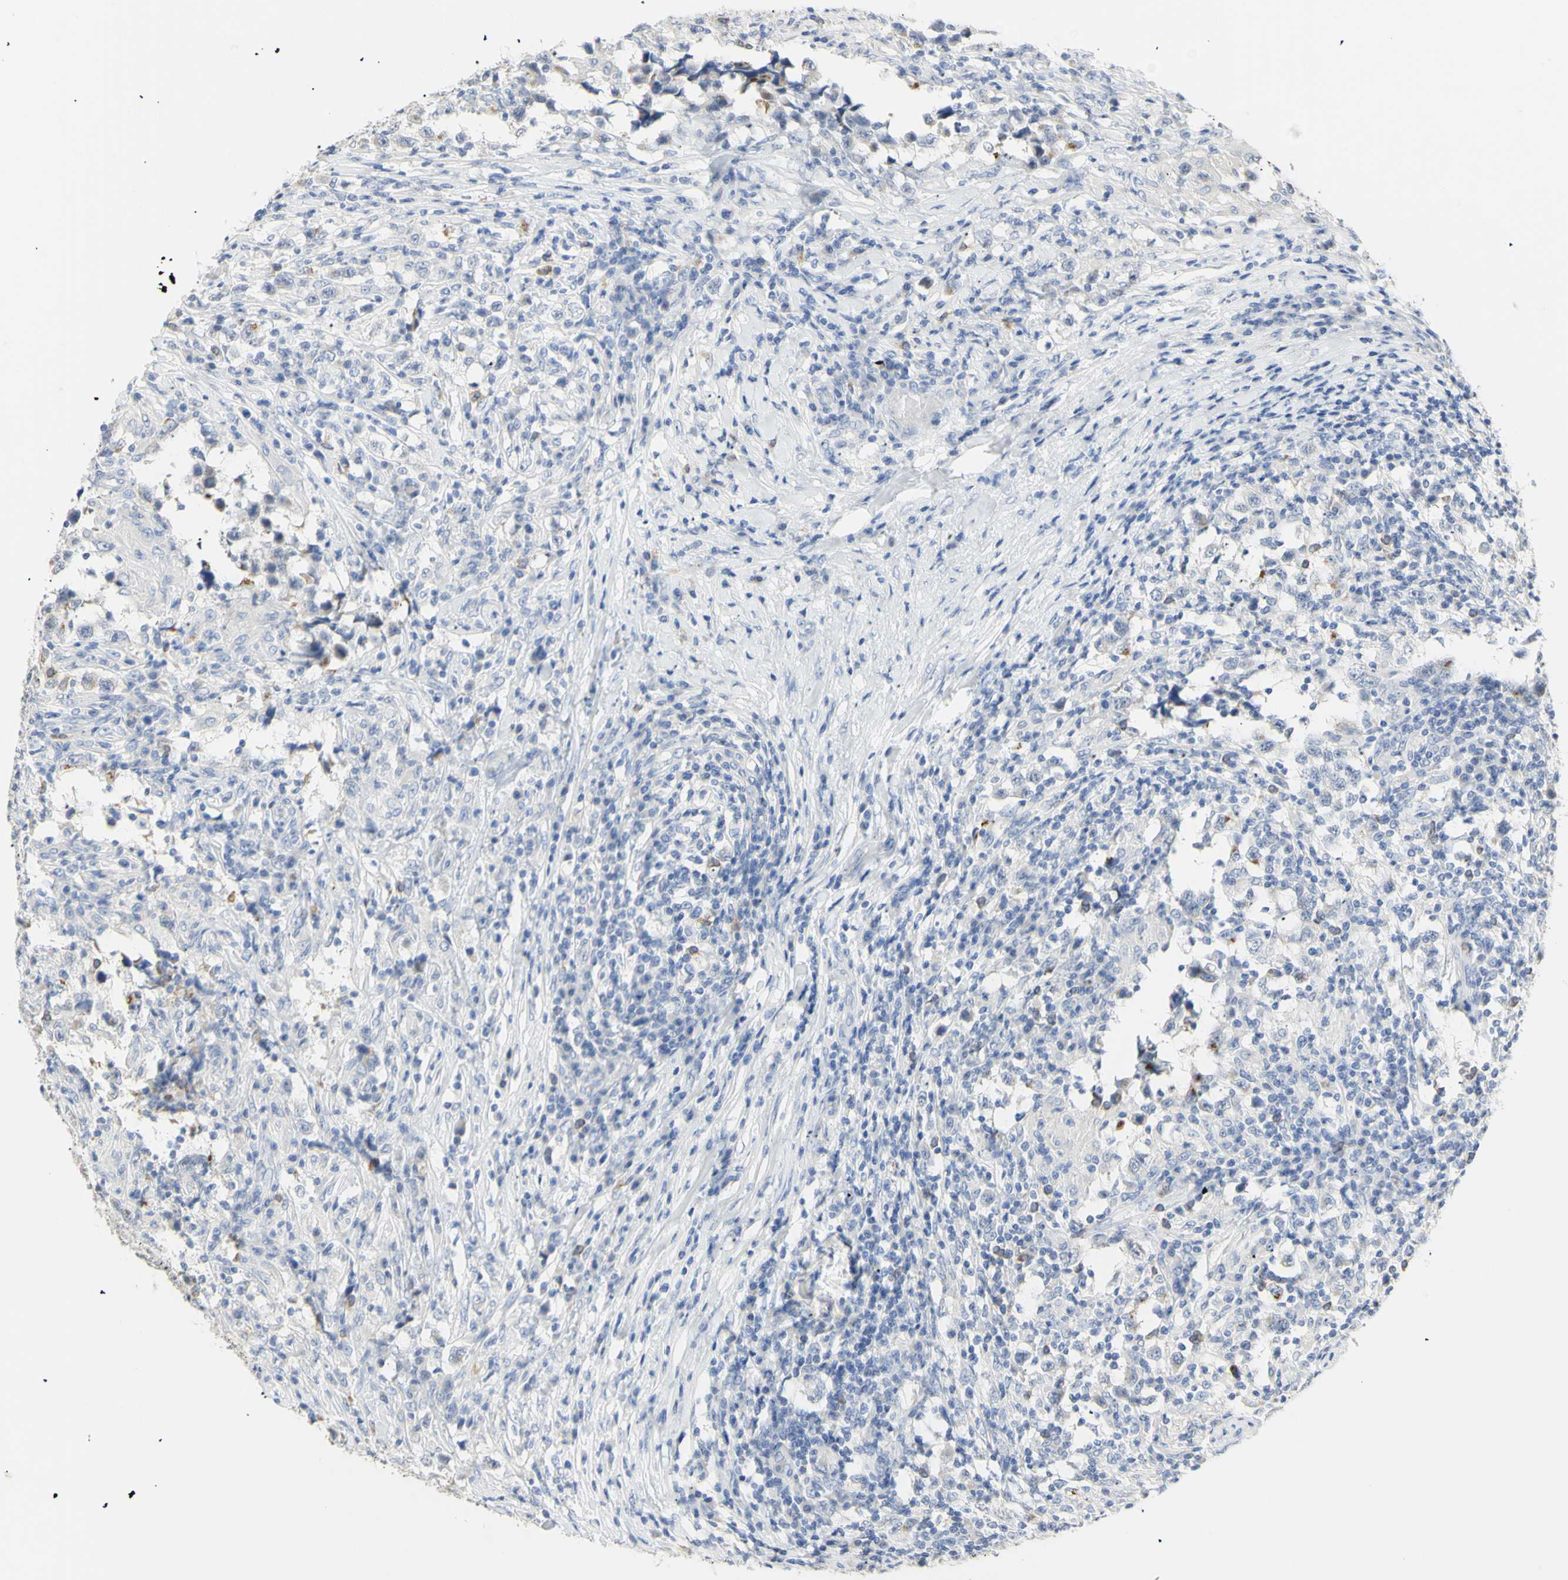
{"staining": {"intensity": "moderate", "quantity": "<25%", "location": "cytoplasmic/membranous"}, "tissue": "testis cancer", "cell_type": "Tumor cells", "image_type": "cancer", "snomed": [{"axis": "morphology", "description": "Carcinoma, Embryonal, NOS"}, {"axis": "topography", "description": "Testis"}], "caption": "Testis cancer (embryonal carcinoma) stained for a protein (brown) reveals moderate cytoplasmic/membranous positive expression in approximately <25% of tumor cells.", "gene": "B4GALNT3", "patient": {"sex": "male", "age": 21}}